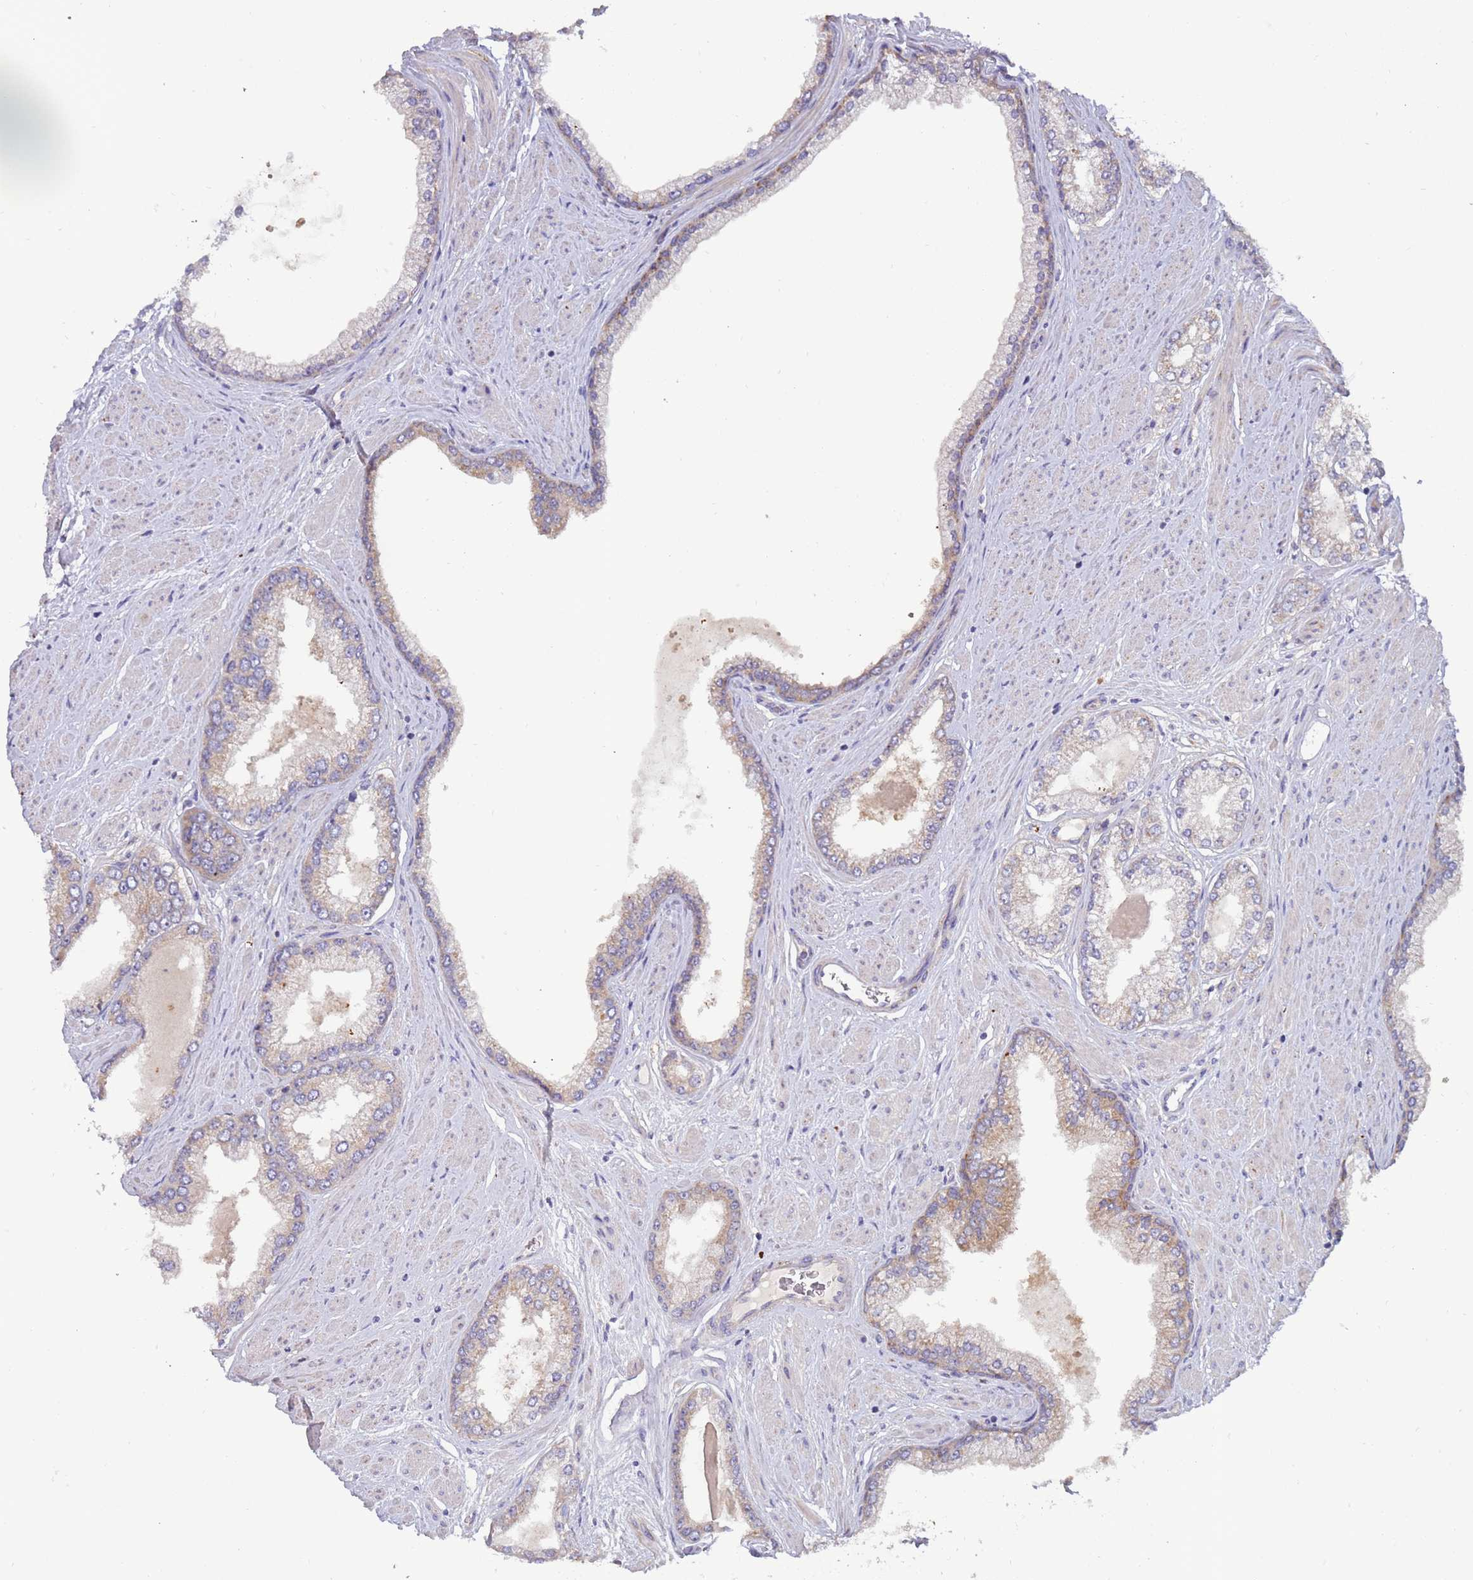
{"staining": {"intensity": "negative", "quantity": "none", "location": "none"}, "tissue": "prostate cancer", "cell_type": "Tumor cells", "image_type": "cancer", "snomed": [{"axis": "morphology", "description": "Adenocarcinoma, Low grade"}, {"axis": "topography", "description": "Prostate"}], "caption": "Immunohistochemistry (IHC) histopathology image of prostate cancer (adenocarcinoma (low-grade)) stained for a protein (brown), which shows no staining in tumor cells.", "gene": "UQCRQ", "patient": {"sex": "male", "age": 55}}